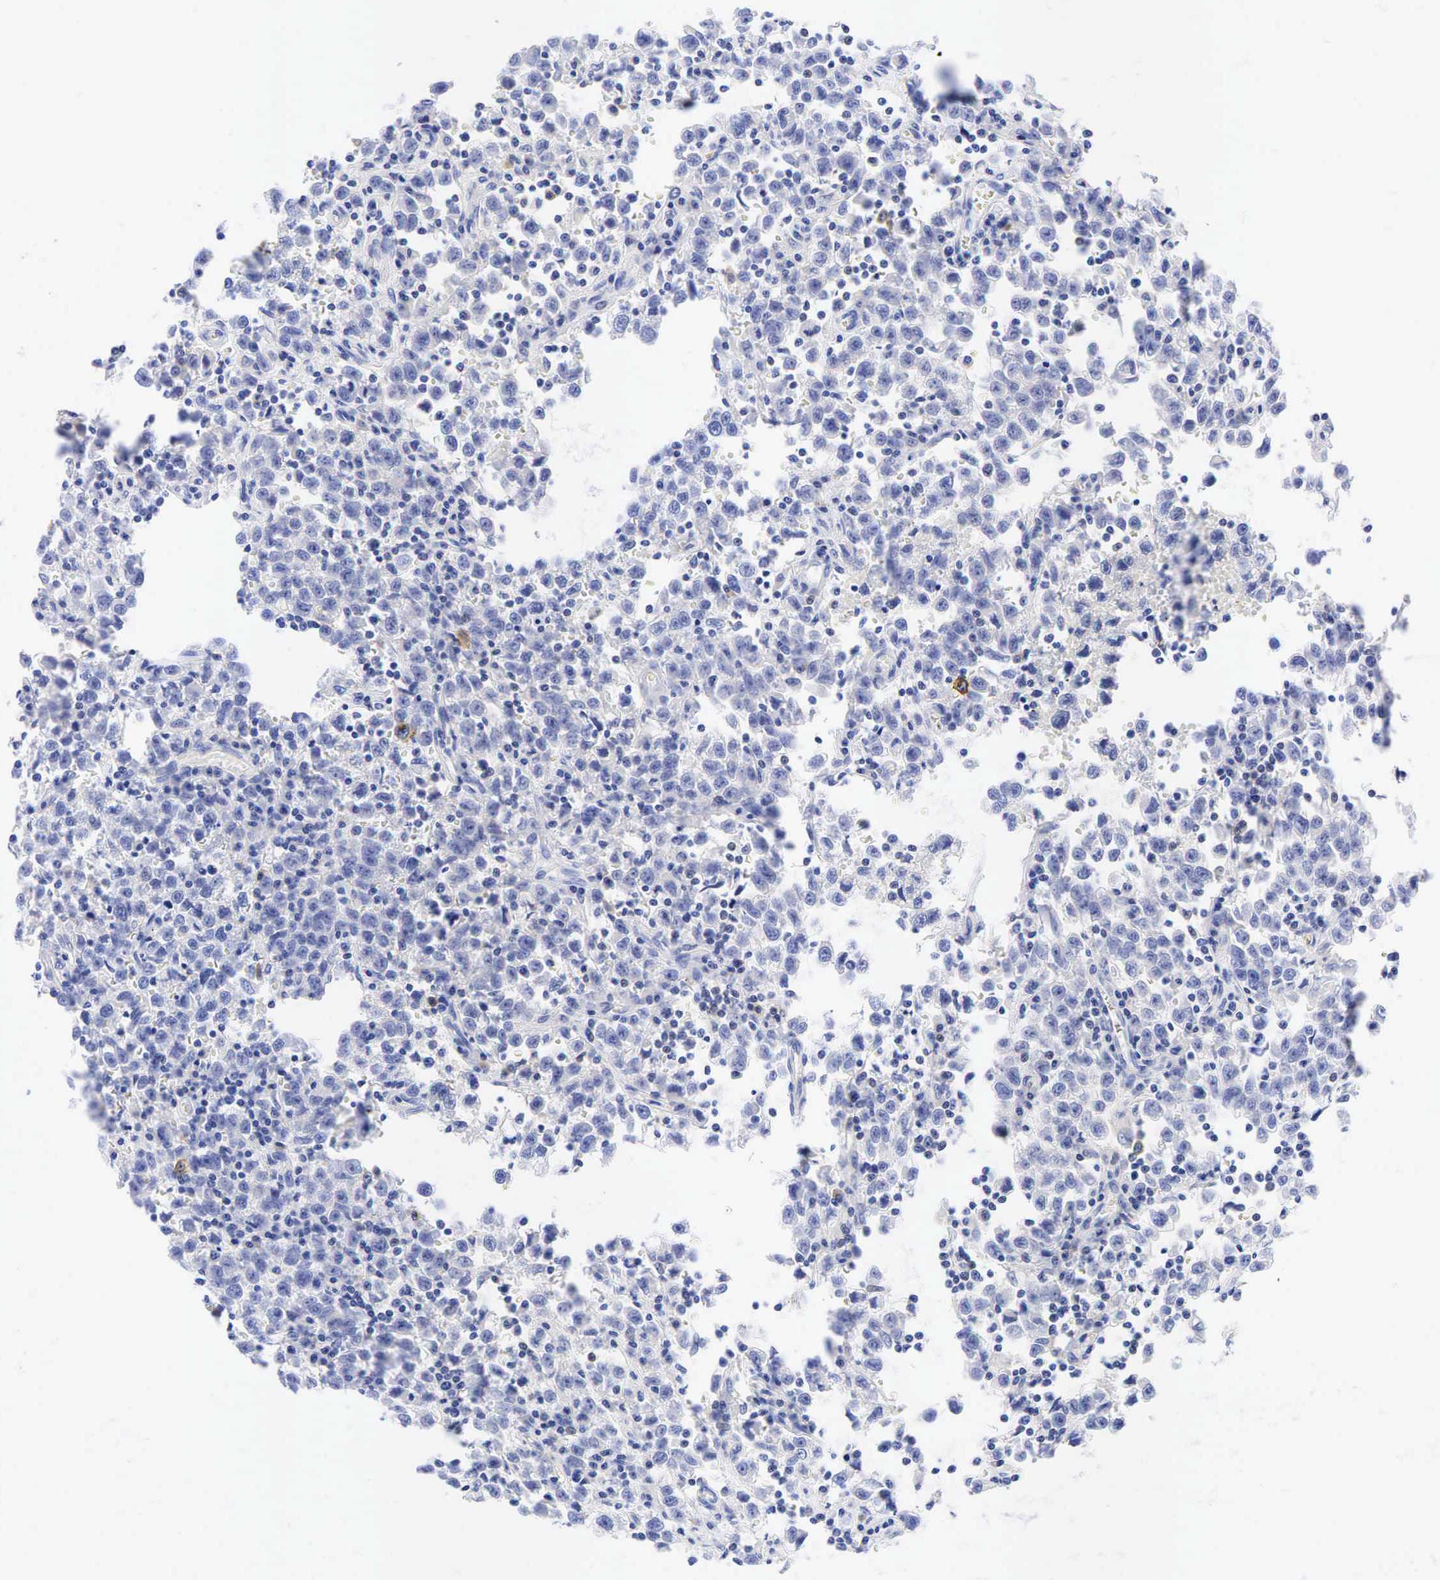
{"staining": {"intensity": "negative", "quantity": "none", "location": "none"}, "tissue": "testis cancer", "cell_type": "Tumor cells", "image_type": "cancer", "snomed": [{"axis": "morphology", "description": "Seminoma, NOS"}, {"axis": "topography", "description": "Testis"}], "caption": "Immunohistochemistry (IHC) micrograph of testis seminoma stained for a protein (brown), which reveals no positivity in tumor cells.", "gene": "TNFRSF8", "patient": {"sex": "male", "age": 35}}